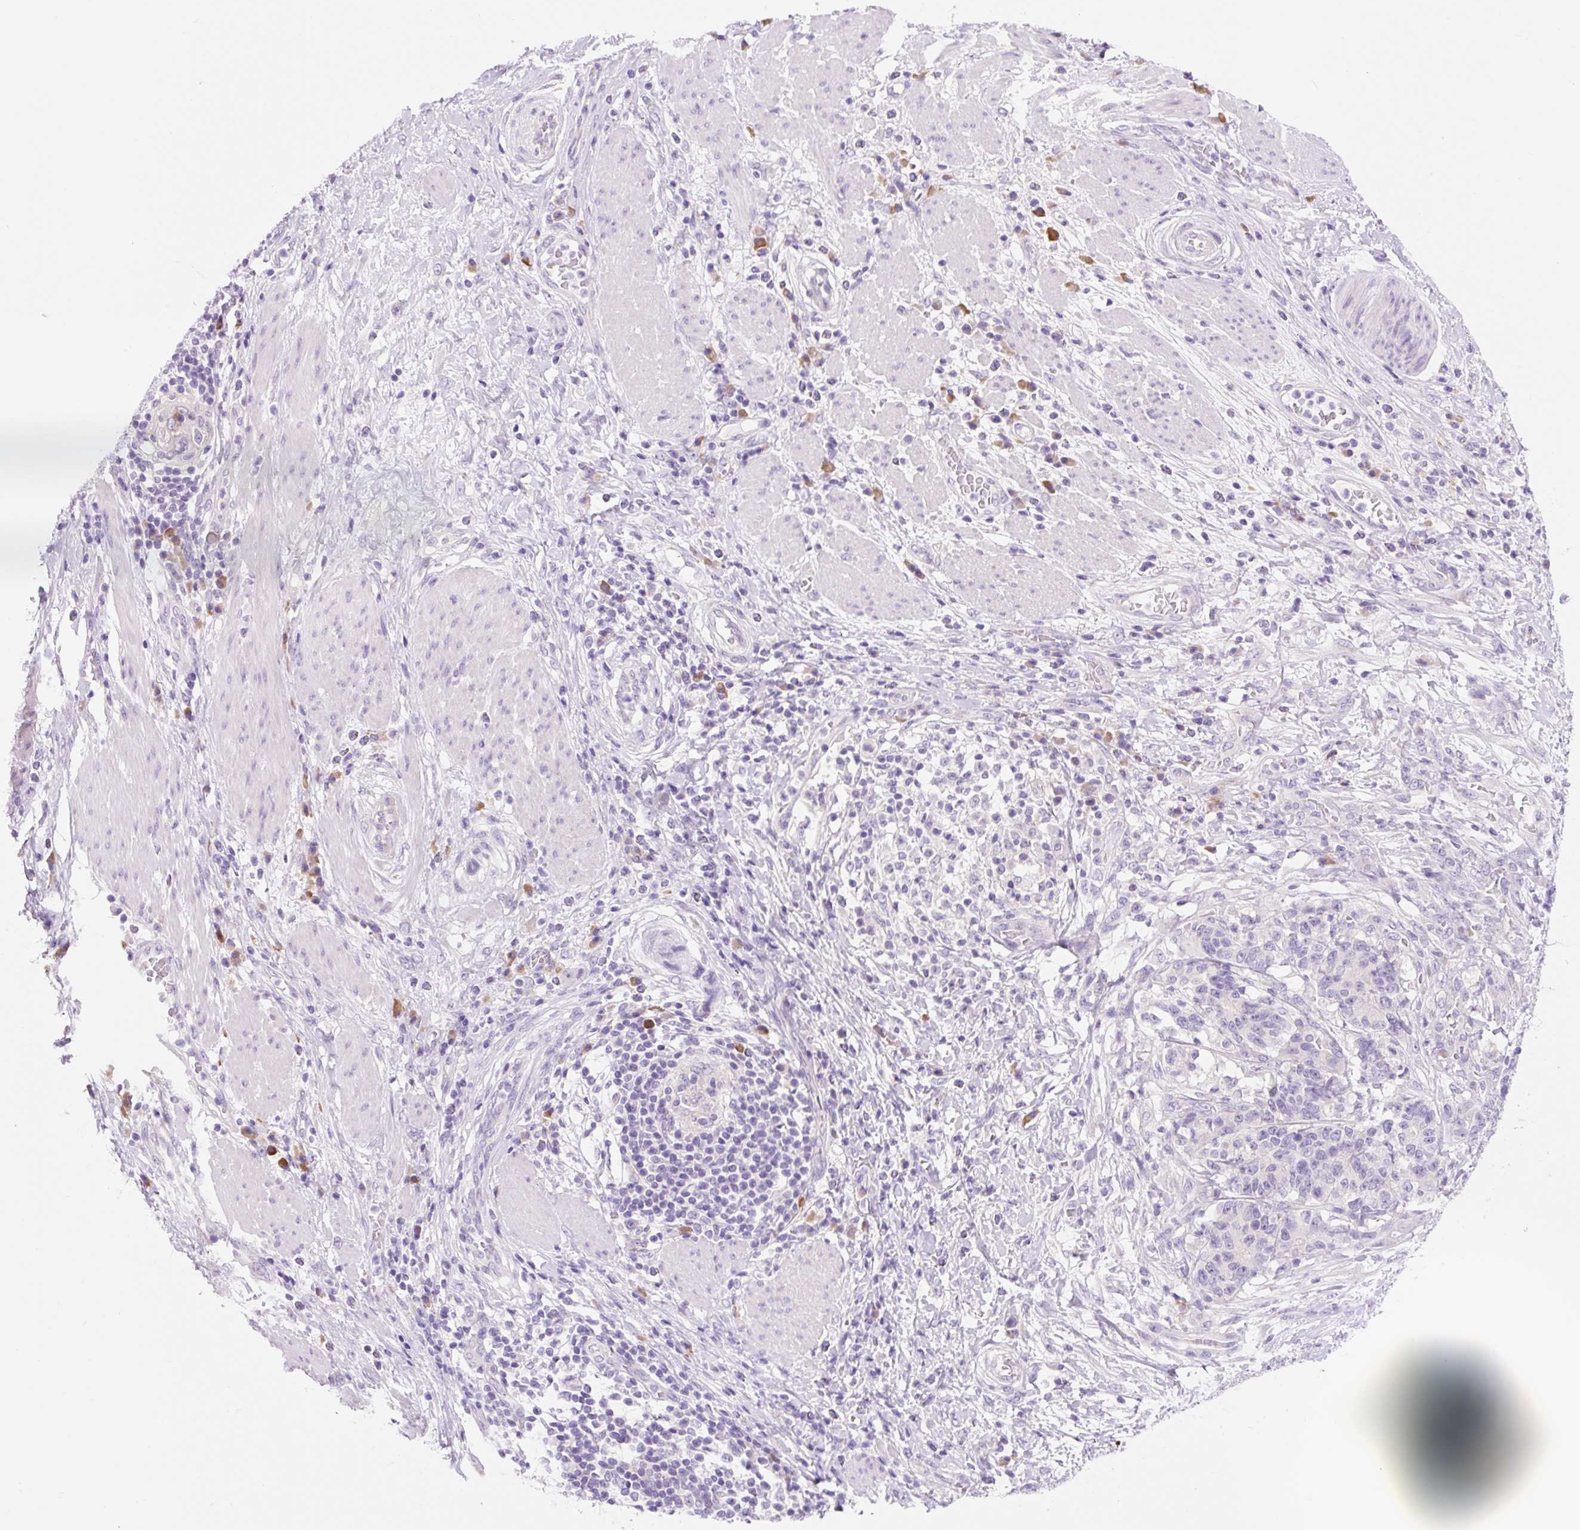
{"staining": {"intensity": "negative", "quantity": "none", "location": "none"}, "tissue": "stomach cancer", "cell_type": "Tumor cells", "image_type": "cancer", "snomed": [{"axis": "morphology", "description": "Normal tissue, NOS"}, {"axis": "morphology", "description": "Adenocarcinoma, NOS"}, {"axis": "topography", "description": "Stomach"}], "caption": "The image reveals no staining of tumor cells in stomach cancer (adenocarcinoma).", "gene": "CELF6", "patient": {"sex": "female", "age": 64}}